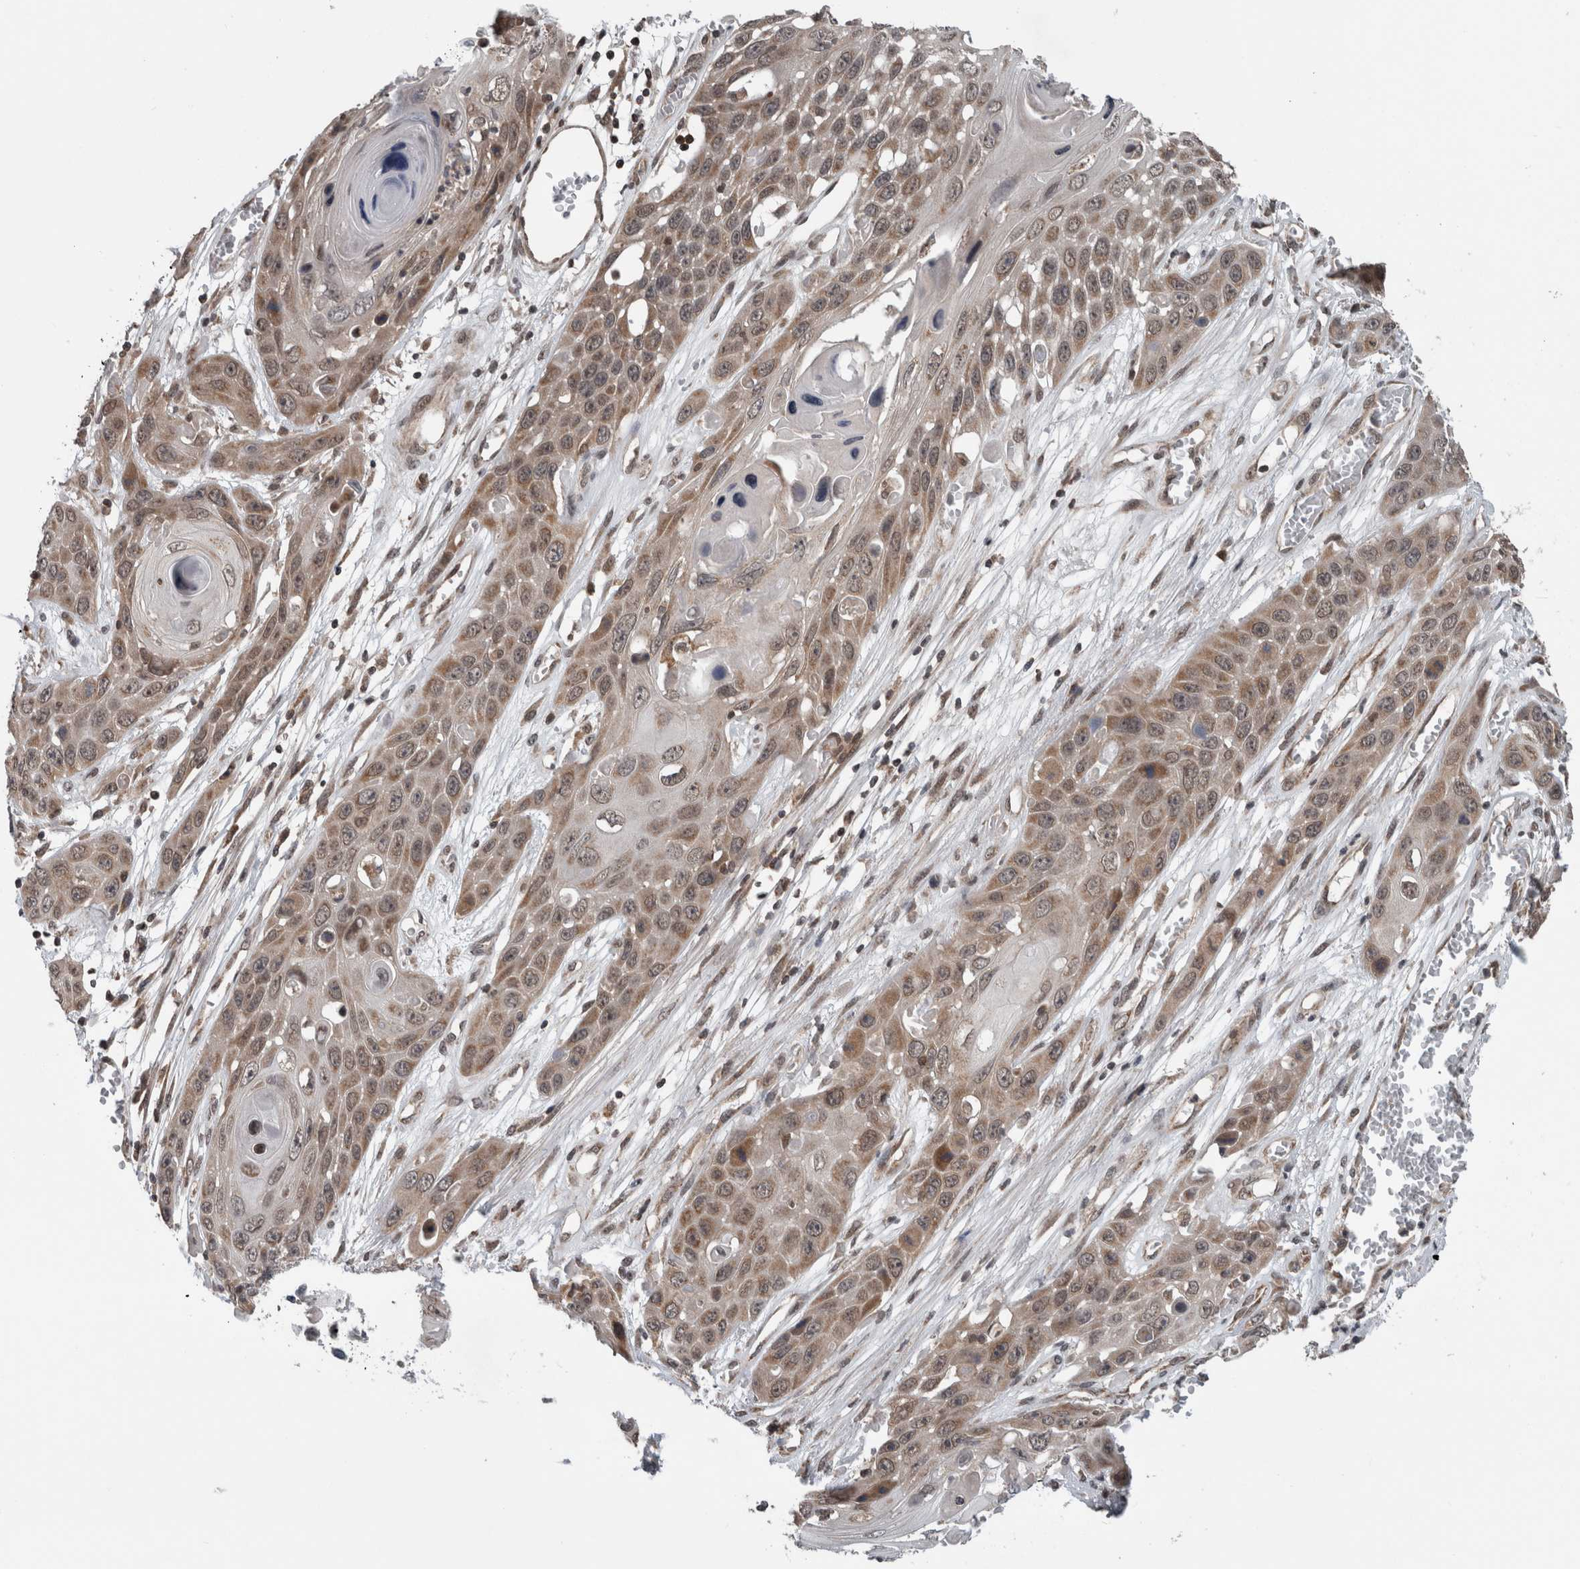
{"staining": {"intensity": "weak", "quantity": ">75%", "location": "cytoplasmic/membranous"}, "tissue": "skin cancer", "cell_type": "Tumor cells", "image_type": "cancer", "snomed": [{"axis": "morphology", "description": "Squamous cell carcinoma, NOS"}, {"axis": "topography", "description": "Skin"}], "caption": "Tumor cells demonstrate weak cytoplasmic/membranous positivity in about >75% of cells in skin squamous cell carcinoma.", "gene": "ENY2", "patient": {"sex": "male", "age": 55}}